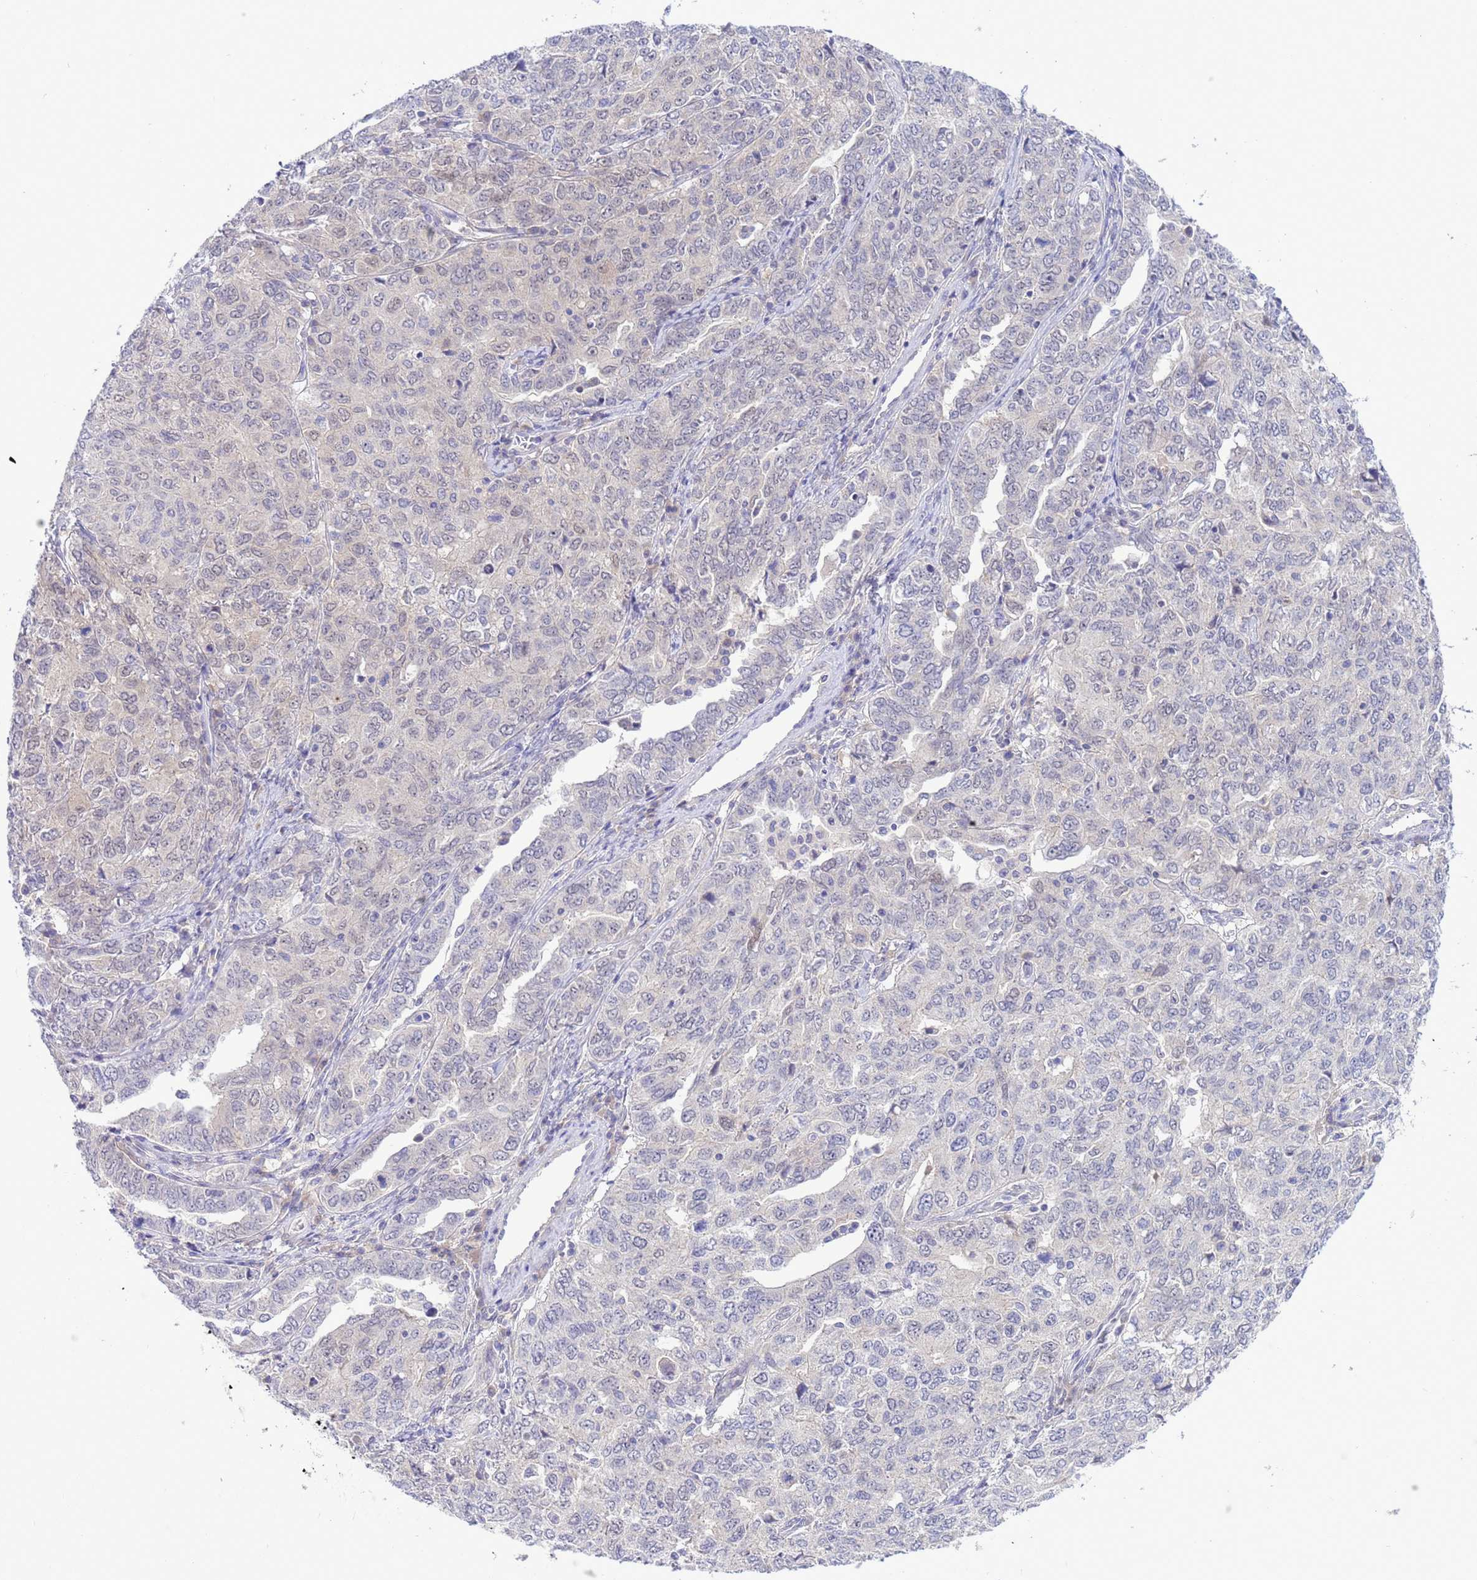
{"staining": {"intensity": "negative", "quantity": "none", "location": "none"}, "tissue": "ovarian cancer", "cell_type": "Tumor cells", "image_type": "cancer", "snomed": [{"axis": "morphology", "description": "Carcinoma, endometroid"}, {"axis": "topography", "description": "Ovary"}], "caption": "Protein analysis of endometroid carcinoma (ovarian) displays no significant staining in tumor cells. (Brightfield microscopy of DAB immunohistochemistry at high magnification).", "gene": "ZNF461", "patient": {"sex": "female", "age": 62}}